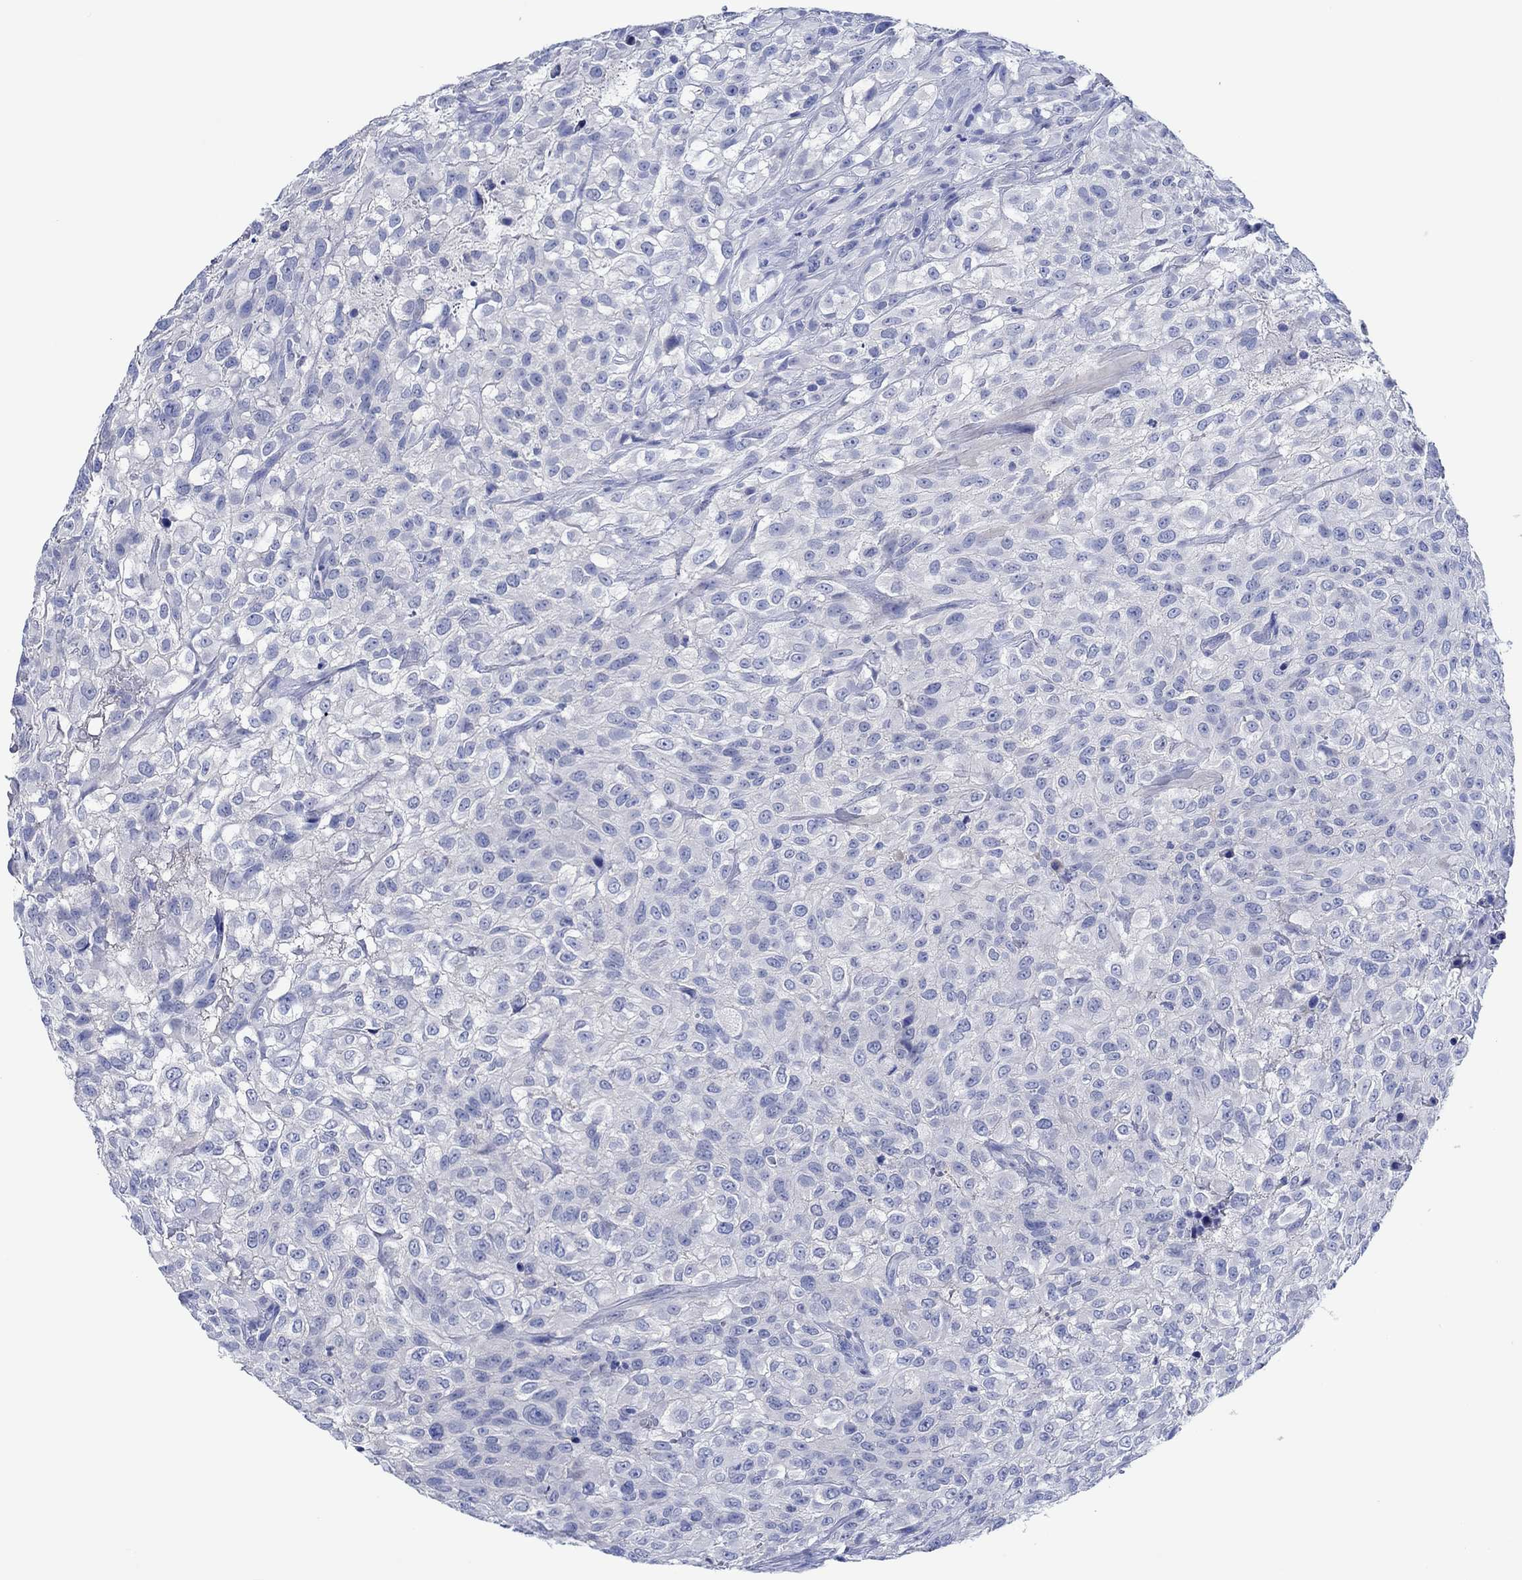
{"staining": {"intensity": "negative", "quantity": "none", "location": "none"}, "tissue": "urothelial cancer", "cell_type": "Tumor cells", "image_type": "cancer", "snomed": [{"axis": "morphology", "description": "Urothelial carcinoma, High grade"}, {"axis": "topography", "description": "Urinary bladder"}], "caption": "Urothelial cancer stained for a protein using immunohistochemistry reveals no expression tumor cells.", "gene": "CPNE6", "patient": {"sex": "male", "age": 56}}